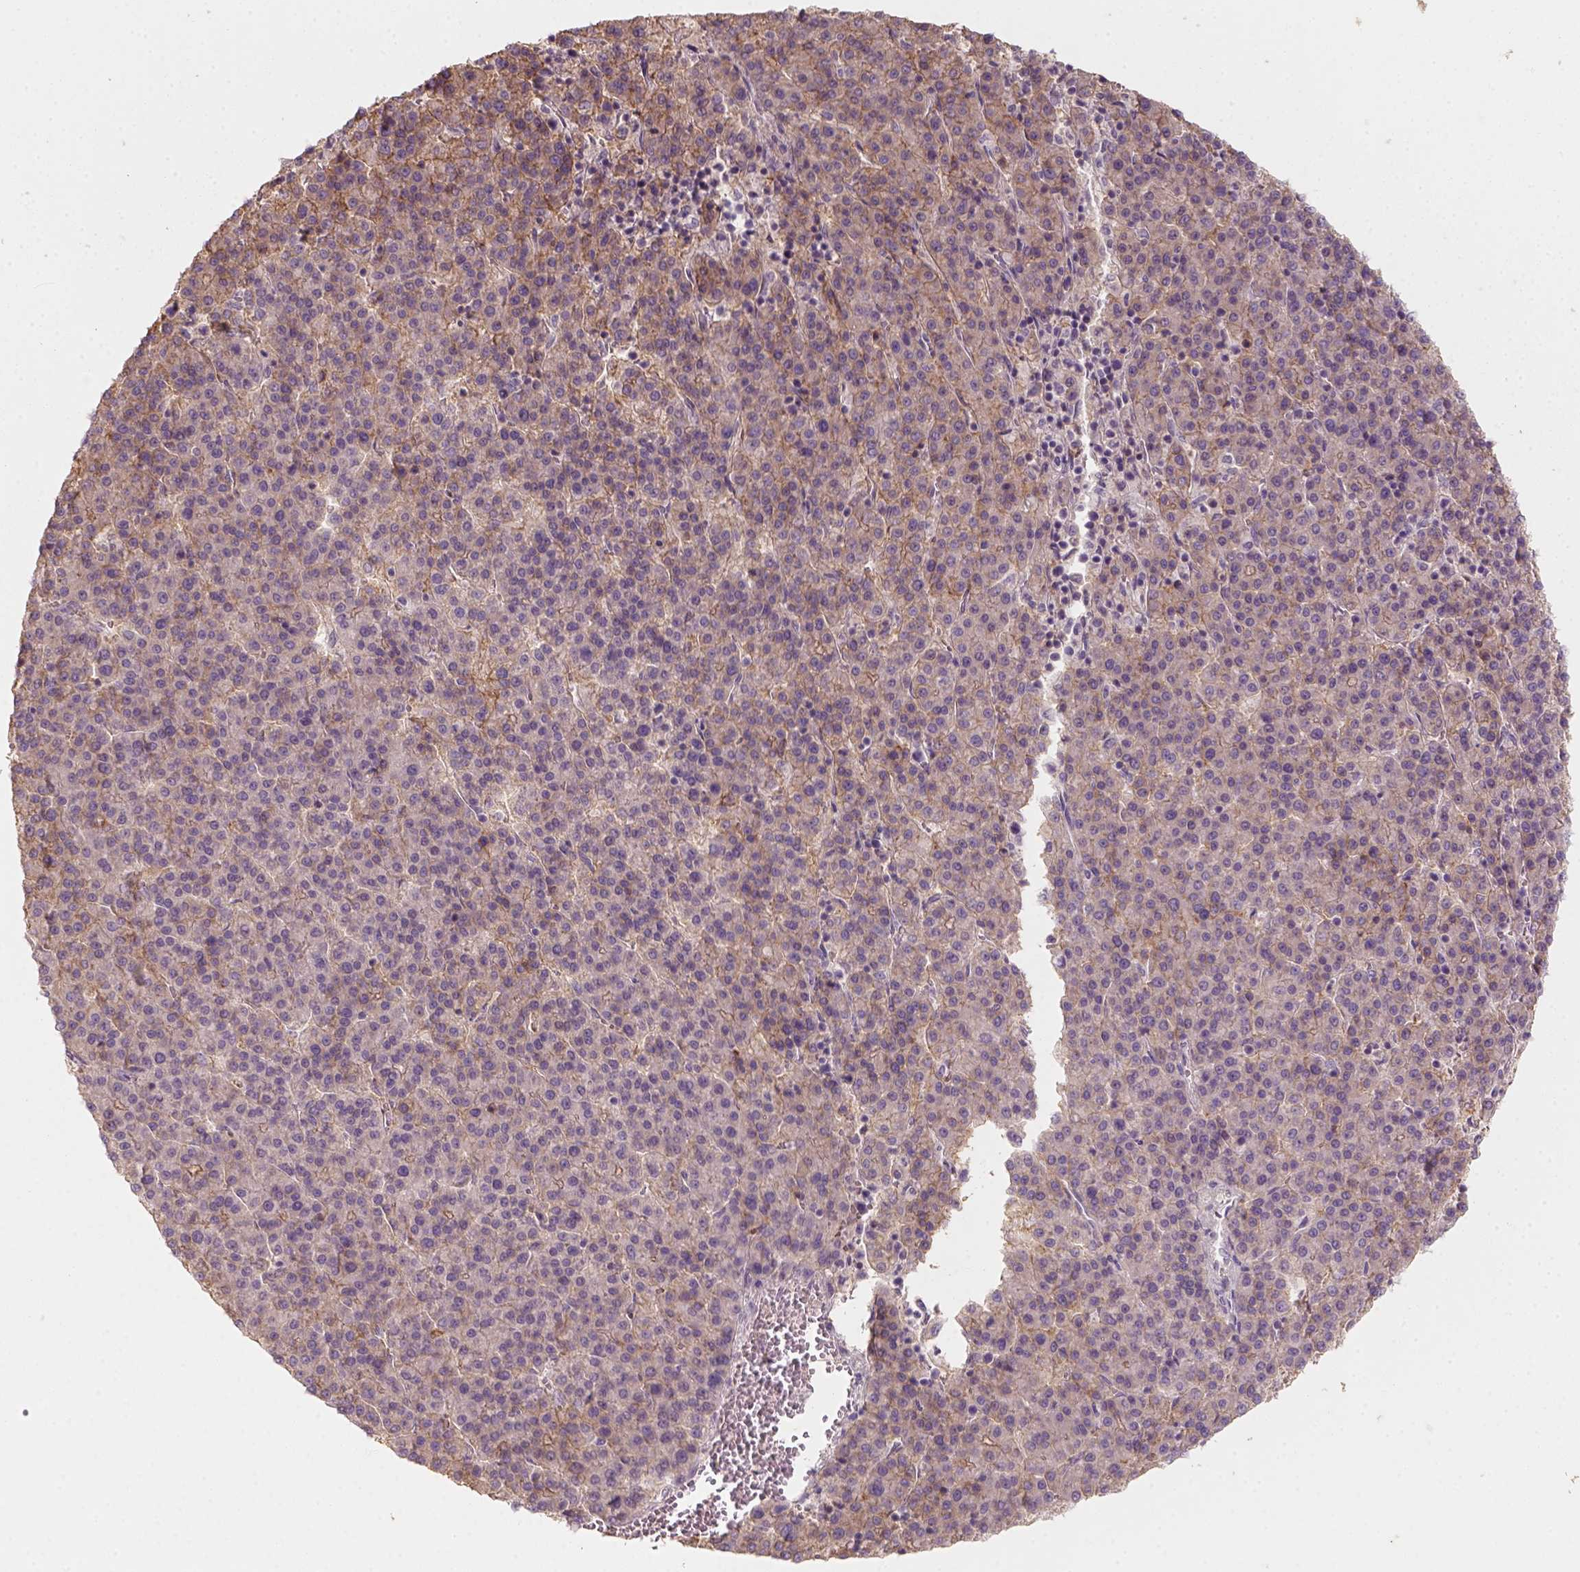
{"staining": {"intensity": "moderate", "quantity": "25%-75%", "location": "cytoplasmic/membranous"}, "tissue": "liver cancer", "cell_type": "Tumor cells", "image_type": "cancer", "snomed": [{"axis": "morphology", "description": "Carcinoma, Hepatocellular, NOS"}, {"axis": "topography", "description": "Liver"}], "caption": "Hepatocellular carcinoma (liver) stained with DAB (3,3'-diaminobenzidine) immunohistochemistry (IHC) displays medium levels of moderate cytoplasmic/membranous staining in about 25%-75% of tumor cells.", "gene": "AQP9", "patient": {"sex": "female", "age": 58}}